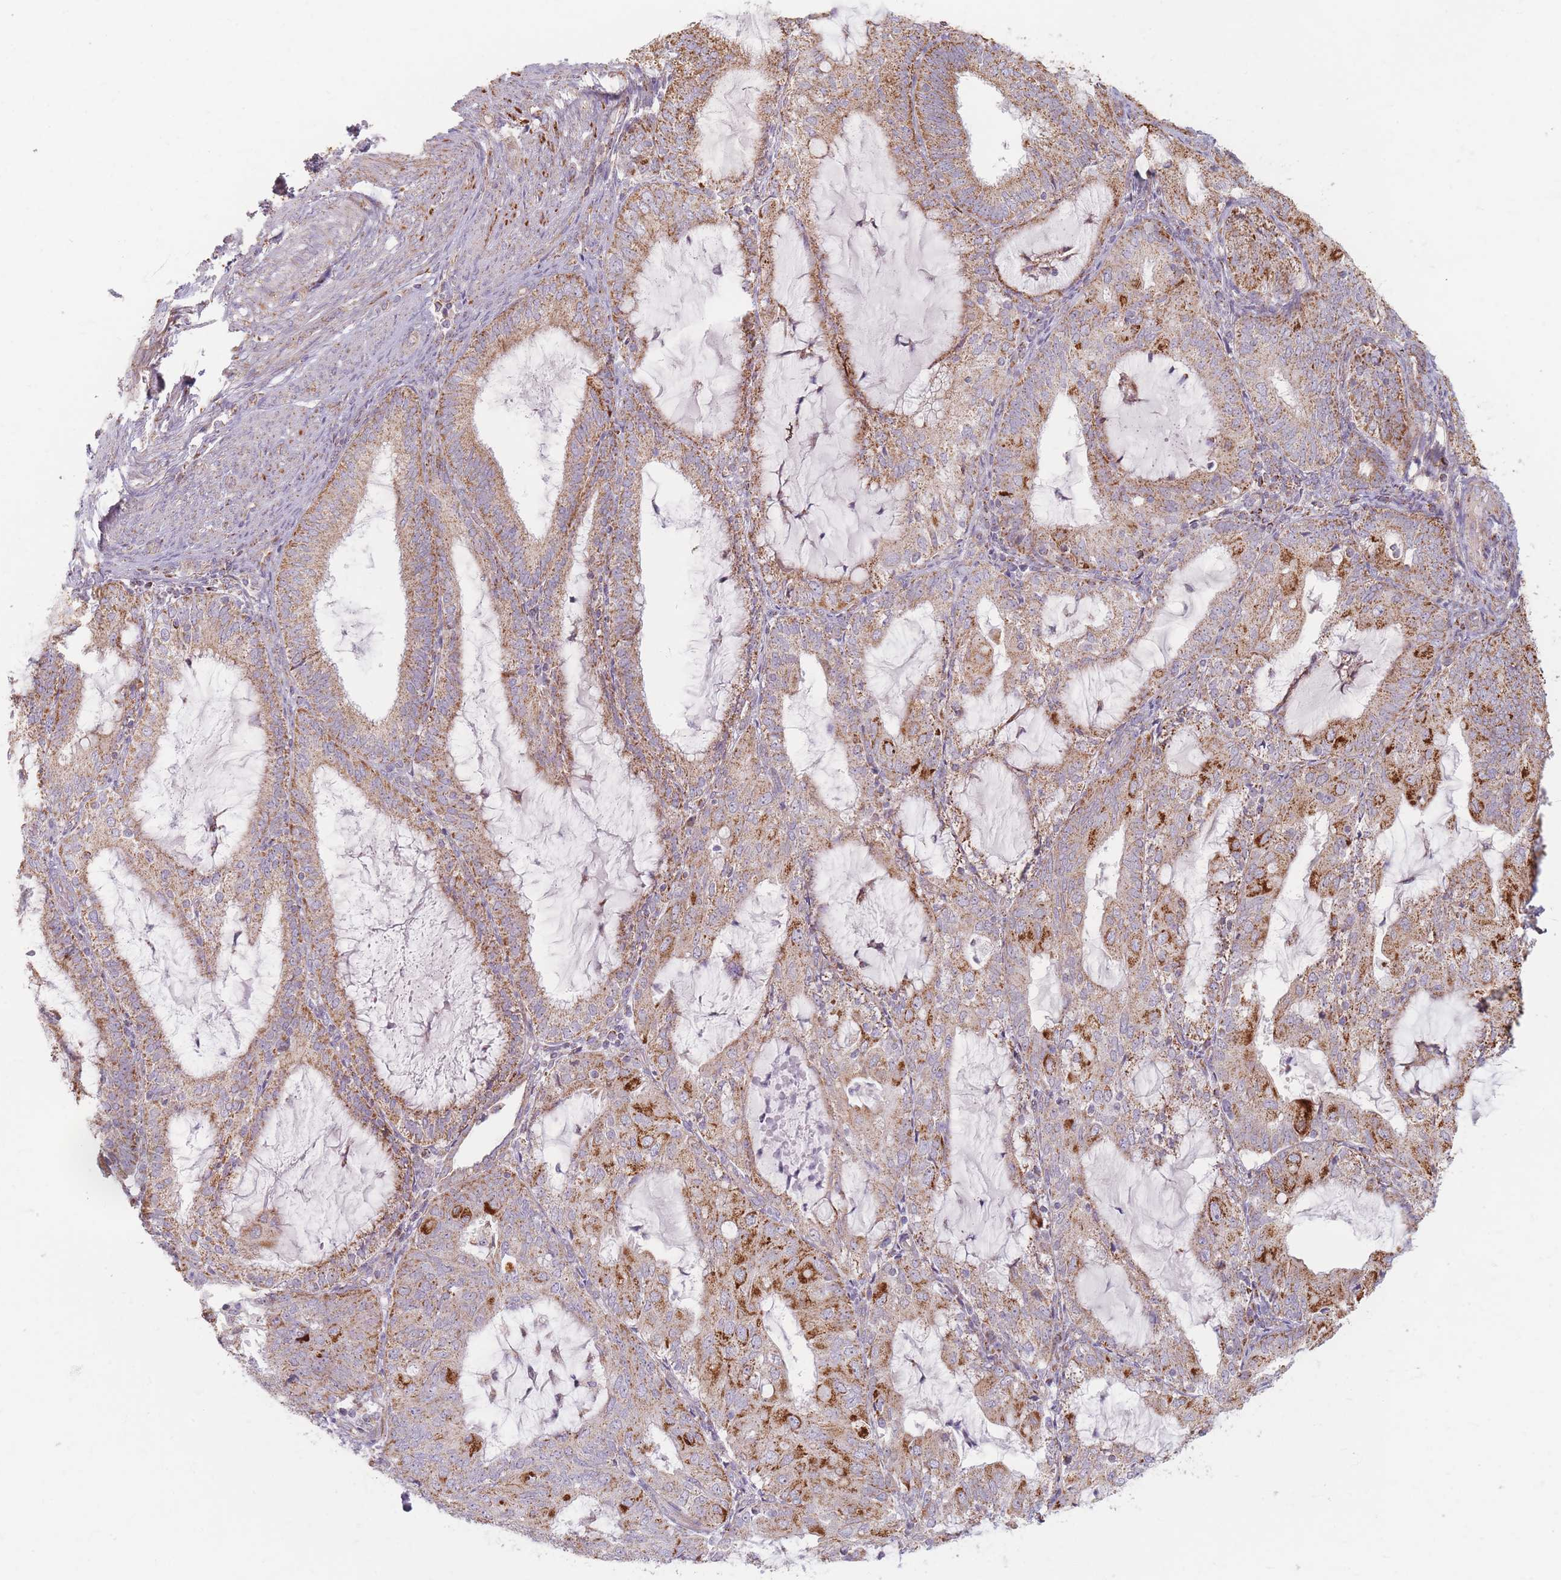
{"staining": {"intensity": "moderate", "quantity": ">75%", "location": "cytoplasmic/membranous"}, "tissue": "endometrial cancer", "cell_type": "Tumor cells", "image_type": "cancer", "snomed": [{"axis": "morphology", "description": "Adenocarcinoma, NOS"}, {"axis": "topography", "description": "Endometrium"}], "caption": "The photomicrograph reveals a brown stain indicating the presence of a protein in the cytoplasmic/membranous of tumor cells in endometrial cancer (adenocarcinoma). (brown staining indicates protein expression, while blue staining denotes nuclei).", "gene": "ESRP2", "patient": {"sex": "female", "age": 81}}